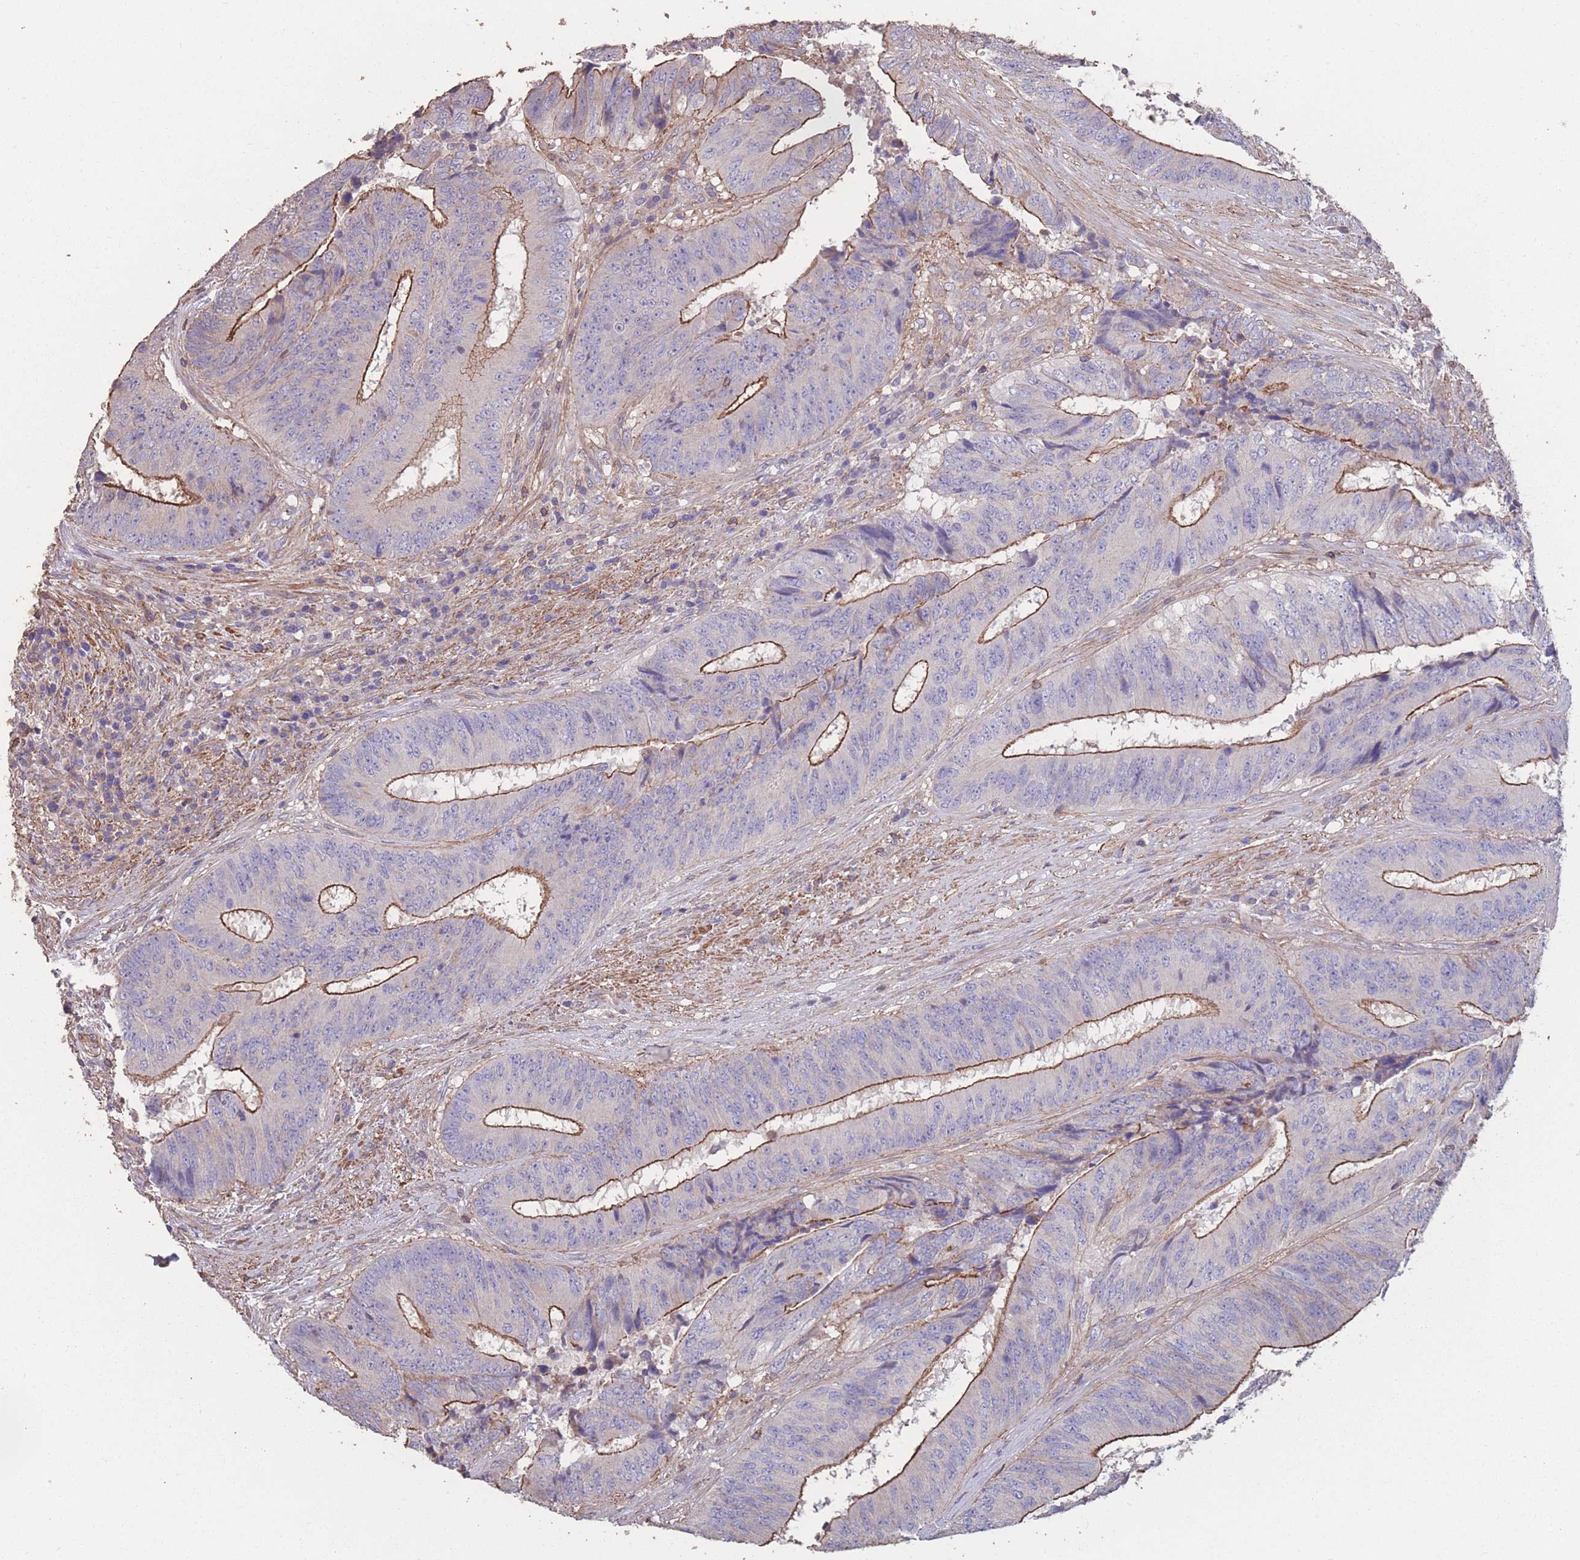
{"staining": {"intensity": "moderate", "quantity": "25%-75%", "location": "cytoplasmic/membranous"}, "tissue": "colorectal cancer", "cell_type": "Tumor cells", "image_type": "cancer", "snomed": [{"axis": "morphology", "description": "Adenocarcinoma, NOS"}, {"axis": "topography", "description": "Rectum"}], "caption": "Protein staining of adenocarcinoma (colorectal) tissue demonstrates moderate cytoplasmic/membranous positivity in approximately 25%-75% of tumor cells.", "gene": "NUDT21", "patient": {"sex": "male", "age": 72}}